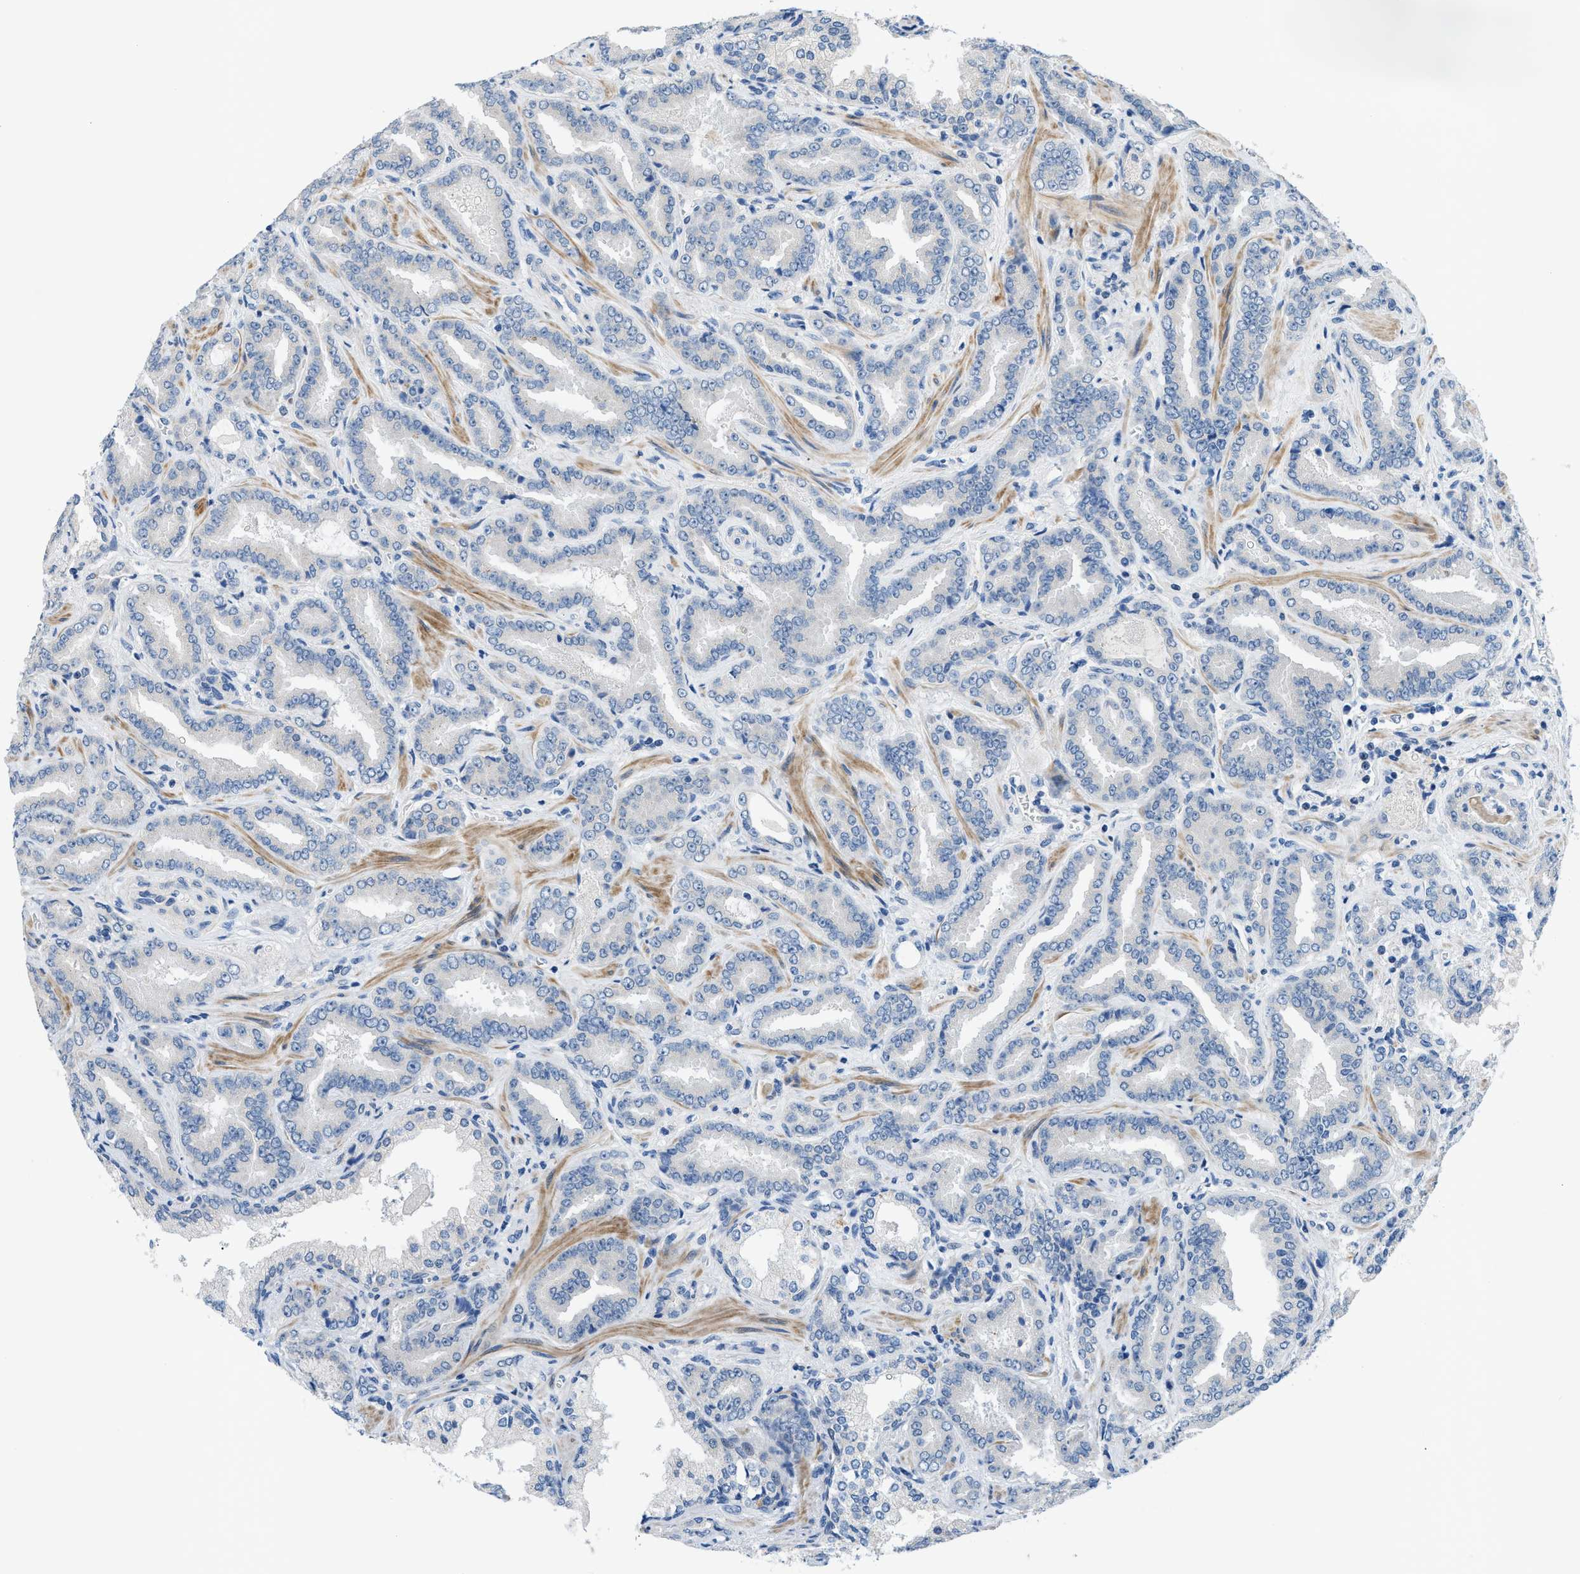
{"staining": {"intensity": "negative", "quantity": "none", "location": "none"}, "tissue": "prostate cancer", "cell_type": "Tumor cells", "image_type": "cancer", "snomed": [{"axis": "morphology", "description": "Adenocarcinoma, Low grade"}, {"axis": "topography", "description": "Prostate"}], "caption": "Immunohistochemistry (IHC) micrograph of human adenocarcinoma (low-grade) (prostate) stained for a protein (brown), which shows no positivity in tumor cells.", "gene": "FDCSP", "patient": {"sex": "male", "age": 60}}